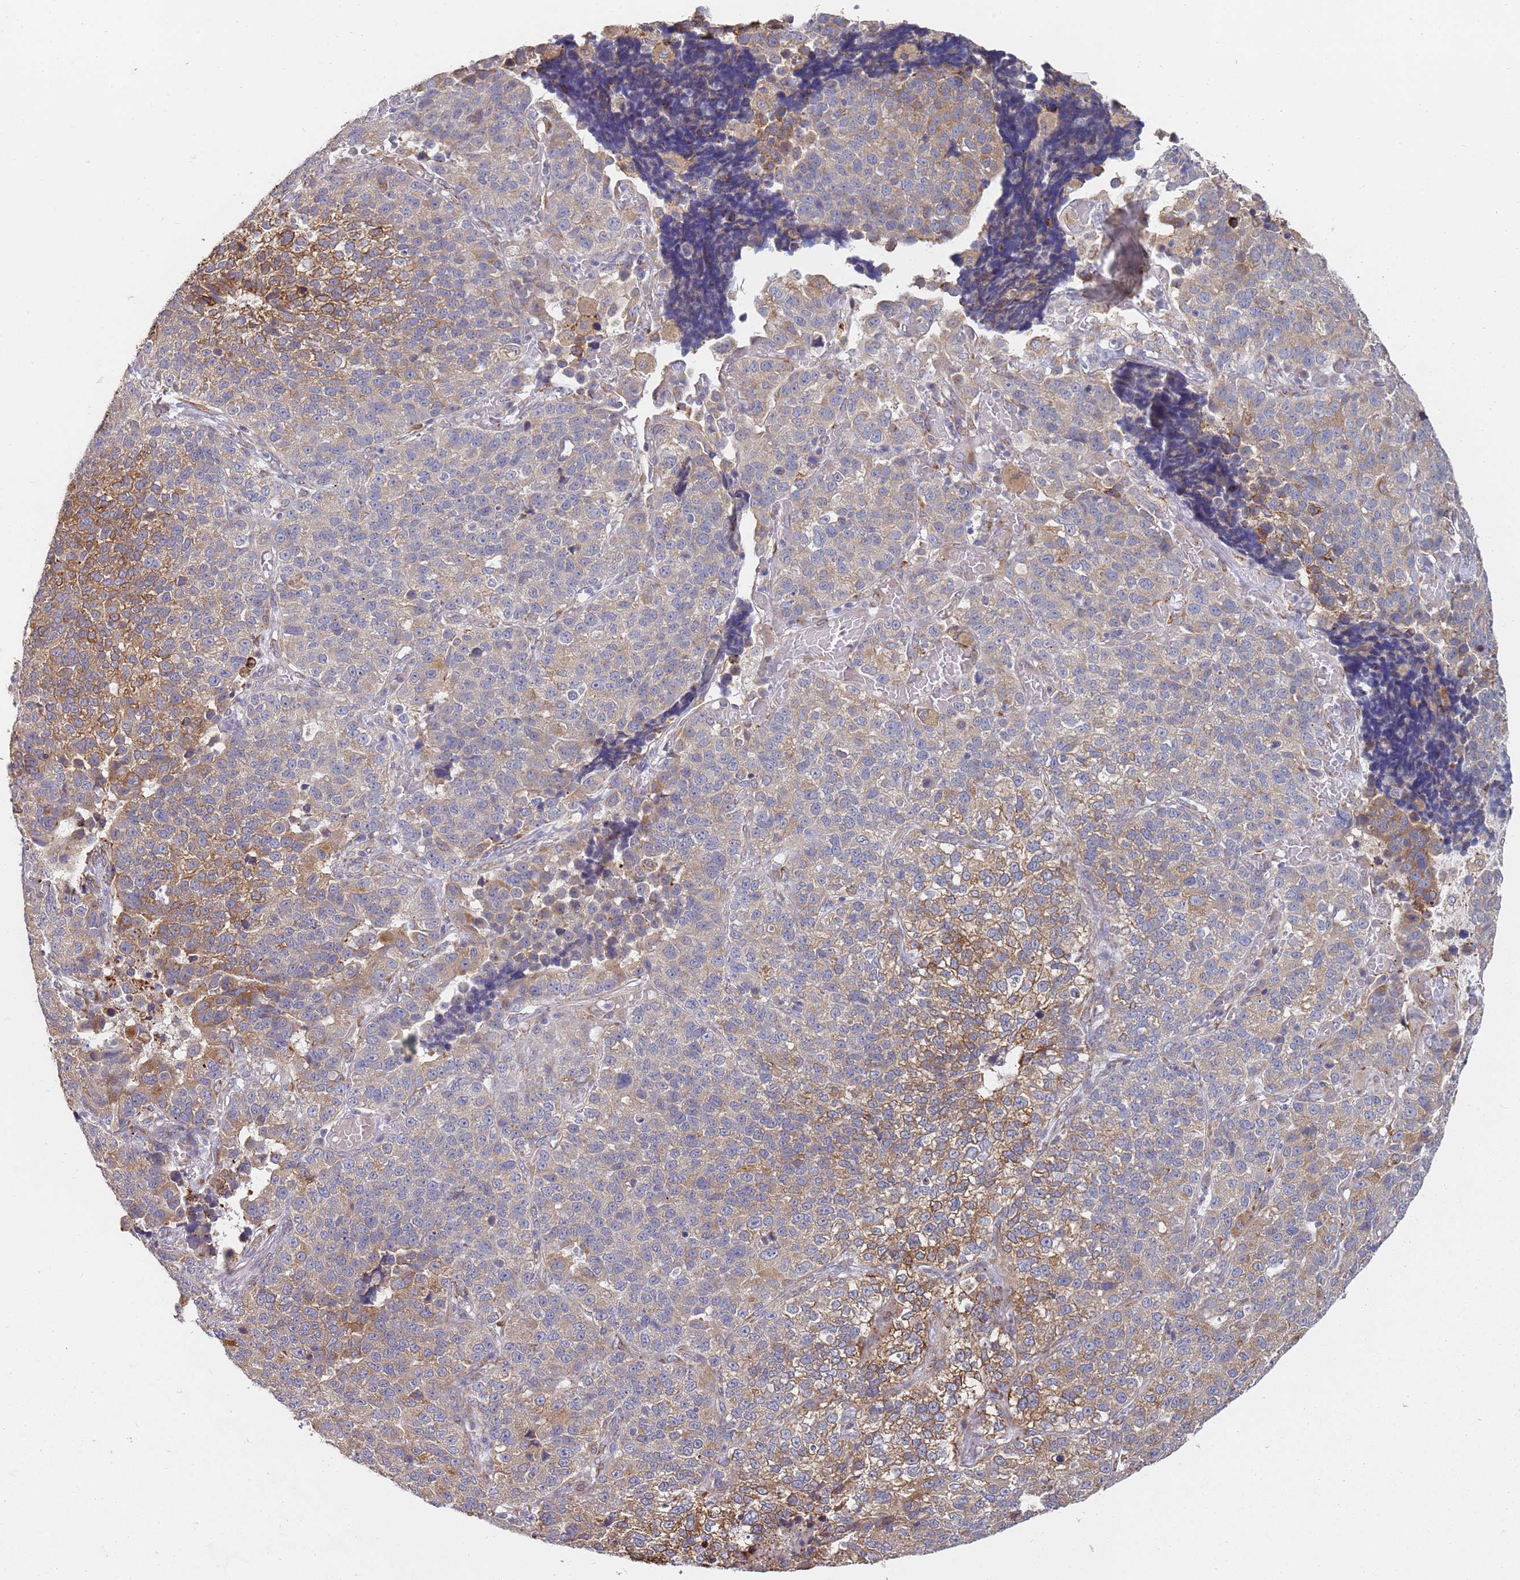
{"staining": {"intensity": "moderate", "quantity": "<25%", "location": "cytoplasmic/membranous"}, "tissue": "lung cancer", "cell_type": "Tumor cells", "image_type": "cancer", "snomed": [{"axis": "morphology", "description": "Adenocarcinoma, NOS"}, {"axis": "topography", "description": "Lung"}], "caption": "Tumor cells demonstrate low levels of moderate cytoplasmic/membranous staining in about <25% of cells in human lung cancer (adenocarcinoma).", "gene": "VRK2", "patient": {"sex": "male", "age": 49}}